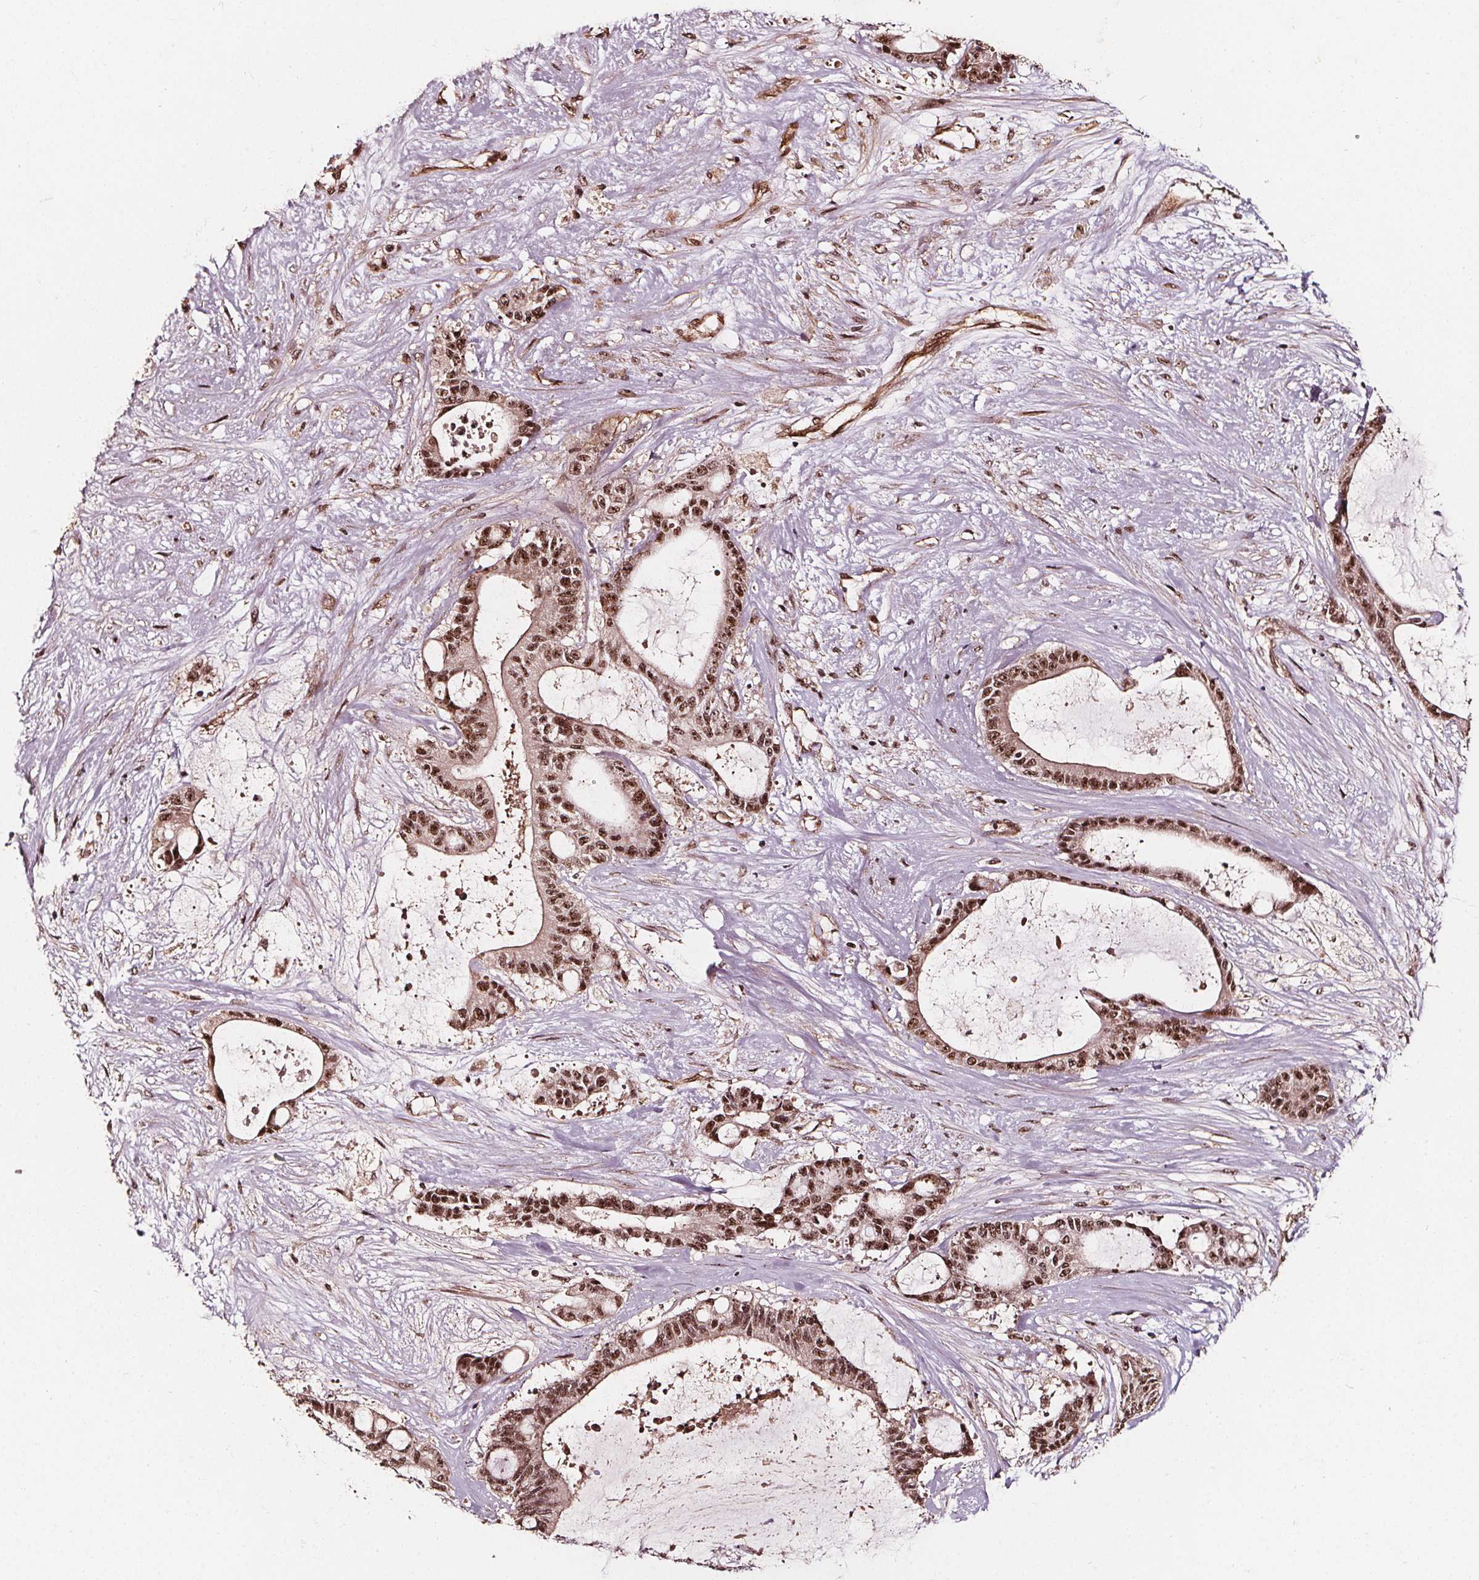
{"staining": {"intensity": "moderate", "quantity": ">75%", "location": "nuclear"}, "tissue": "liver cancer", "cell_type": "Tumor cells", "image_type": "cancer", "snomed": [{"axis": "morphology", "description": "Normal tissue, NOS"}, {"axis": "morphology", "description": "Cholangiocarcinoma"}, {"axis": "topography", "description": "Liver"}, {"axis": "topography", "description": "Peripheral nerve tissue"}], "caption": "Protein analysis of liver cancer (cholangiocarcinoma) tissue demonstrates moderate nuclear staining in approximately >75% of tumor cells.", "gene": "EXOSC9", "patient": {"sex": "female", "age": 73}}